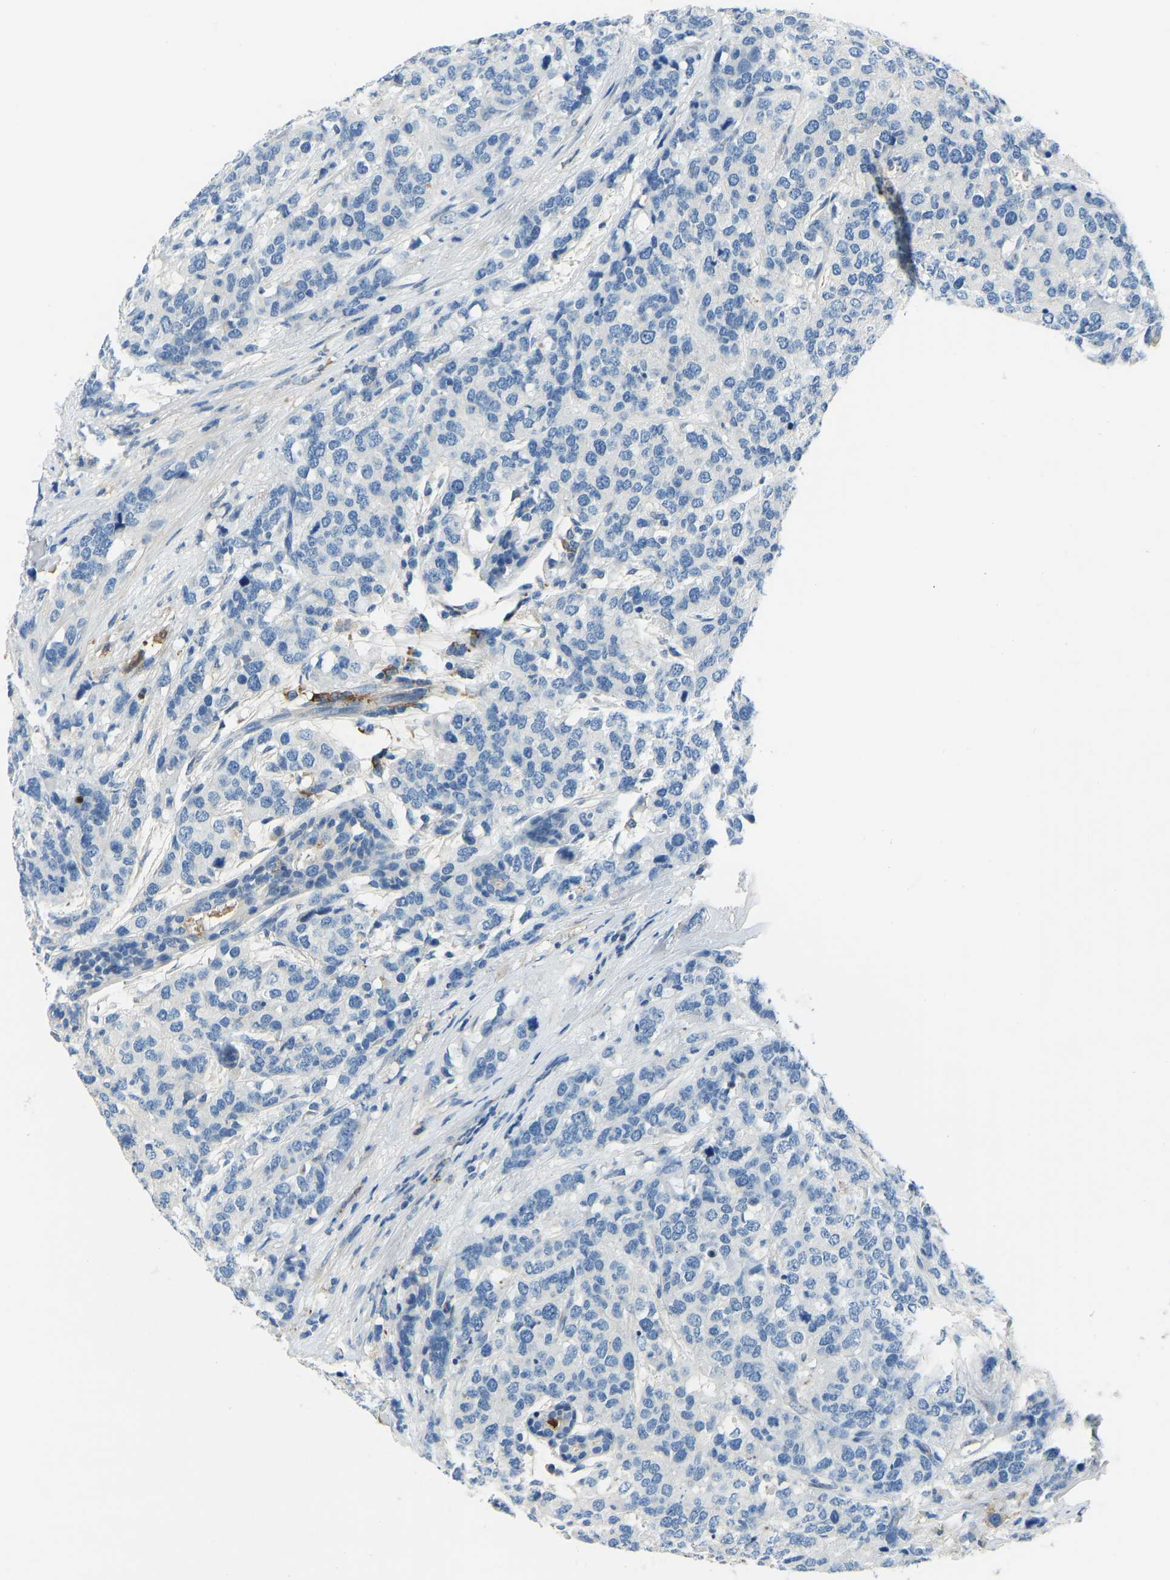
{"staining": {"intensity": "negative", "quantity": "none", "location": "none"}, "tissue": "breast cancer", "cell_type": "Tumor cells", "image_type": "cancer", "snomed": [{"axis": "morphology", "description": "Lobular carcinoma"}, {"axis": "topography", "description": "Breast"}], "caption": "Tumor cells show no significant protein positivity in lobular carcinoma (breast).", "gene": "THBS4", "patient": {"sex": "female", "age": 59}}